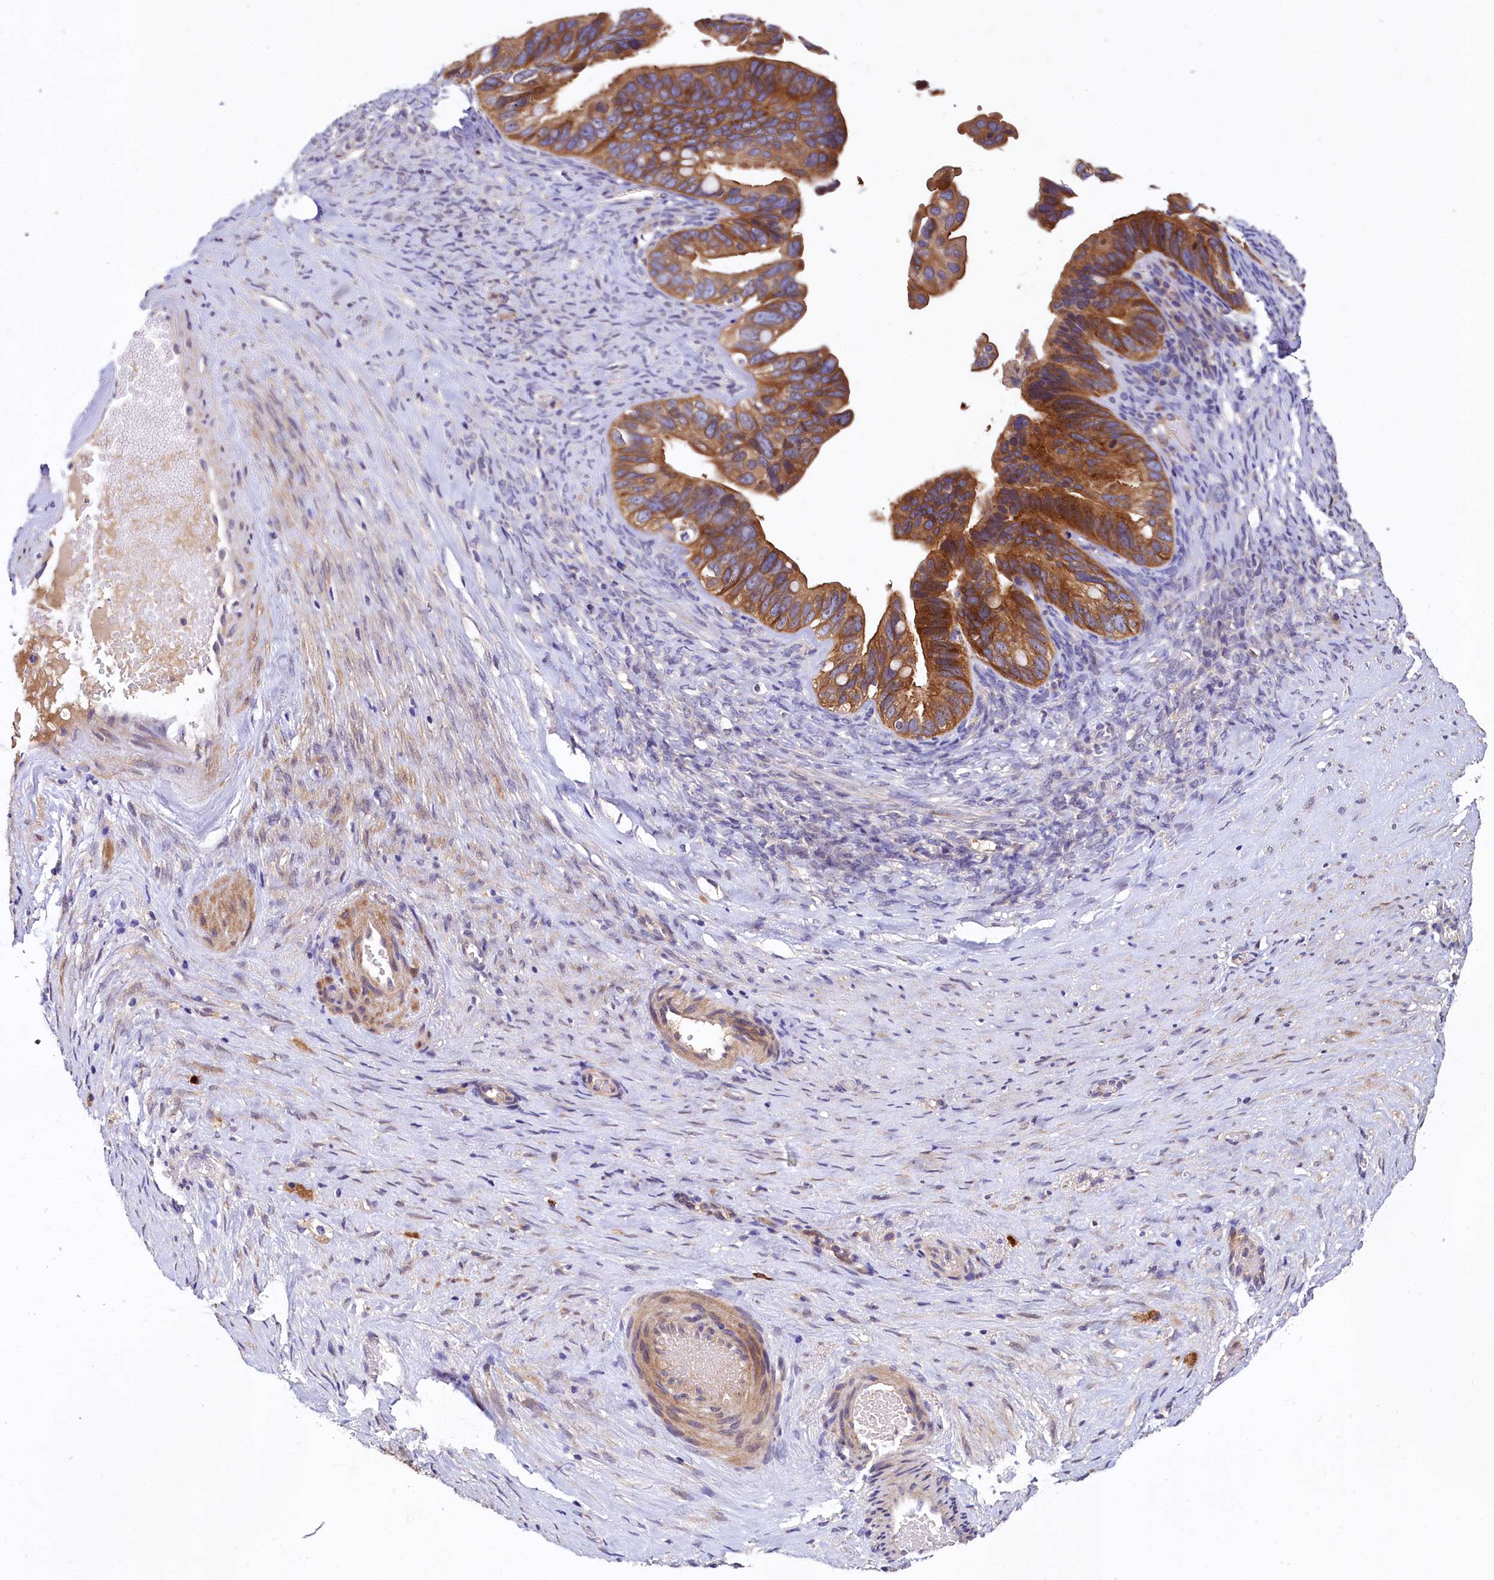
{"staining": {"intensity": "strong", "quantity": ">75%", "location": "cytoplasmic/membranous"}, "tissue": "ovarian cancer", "cell_type": "Tumor cells", "image_type": "cancer", "snomed": [{"axis": "morphology", "description": "Cystadenocarcinoma, serous, NOS"}, {"axis": "topography", "description": "Ovary"}], "caption": "High-magnification brightfield microscopy of ovarian cancer (serous cystadenocarcinoma) stained with DAB (brown) and counterstained with hematoxylin (blue). tumor cells exhibit strong cytoplasmic/membranous expression is identified in about>75% of cells.", "gene": "EPS8L2", "patient": {"sex": "female", "age": 56}}